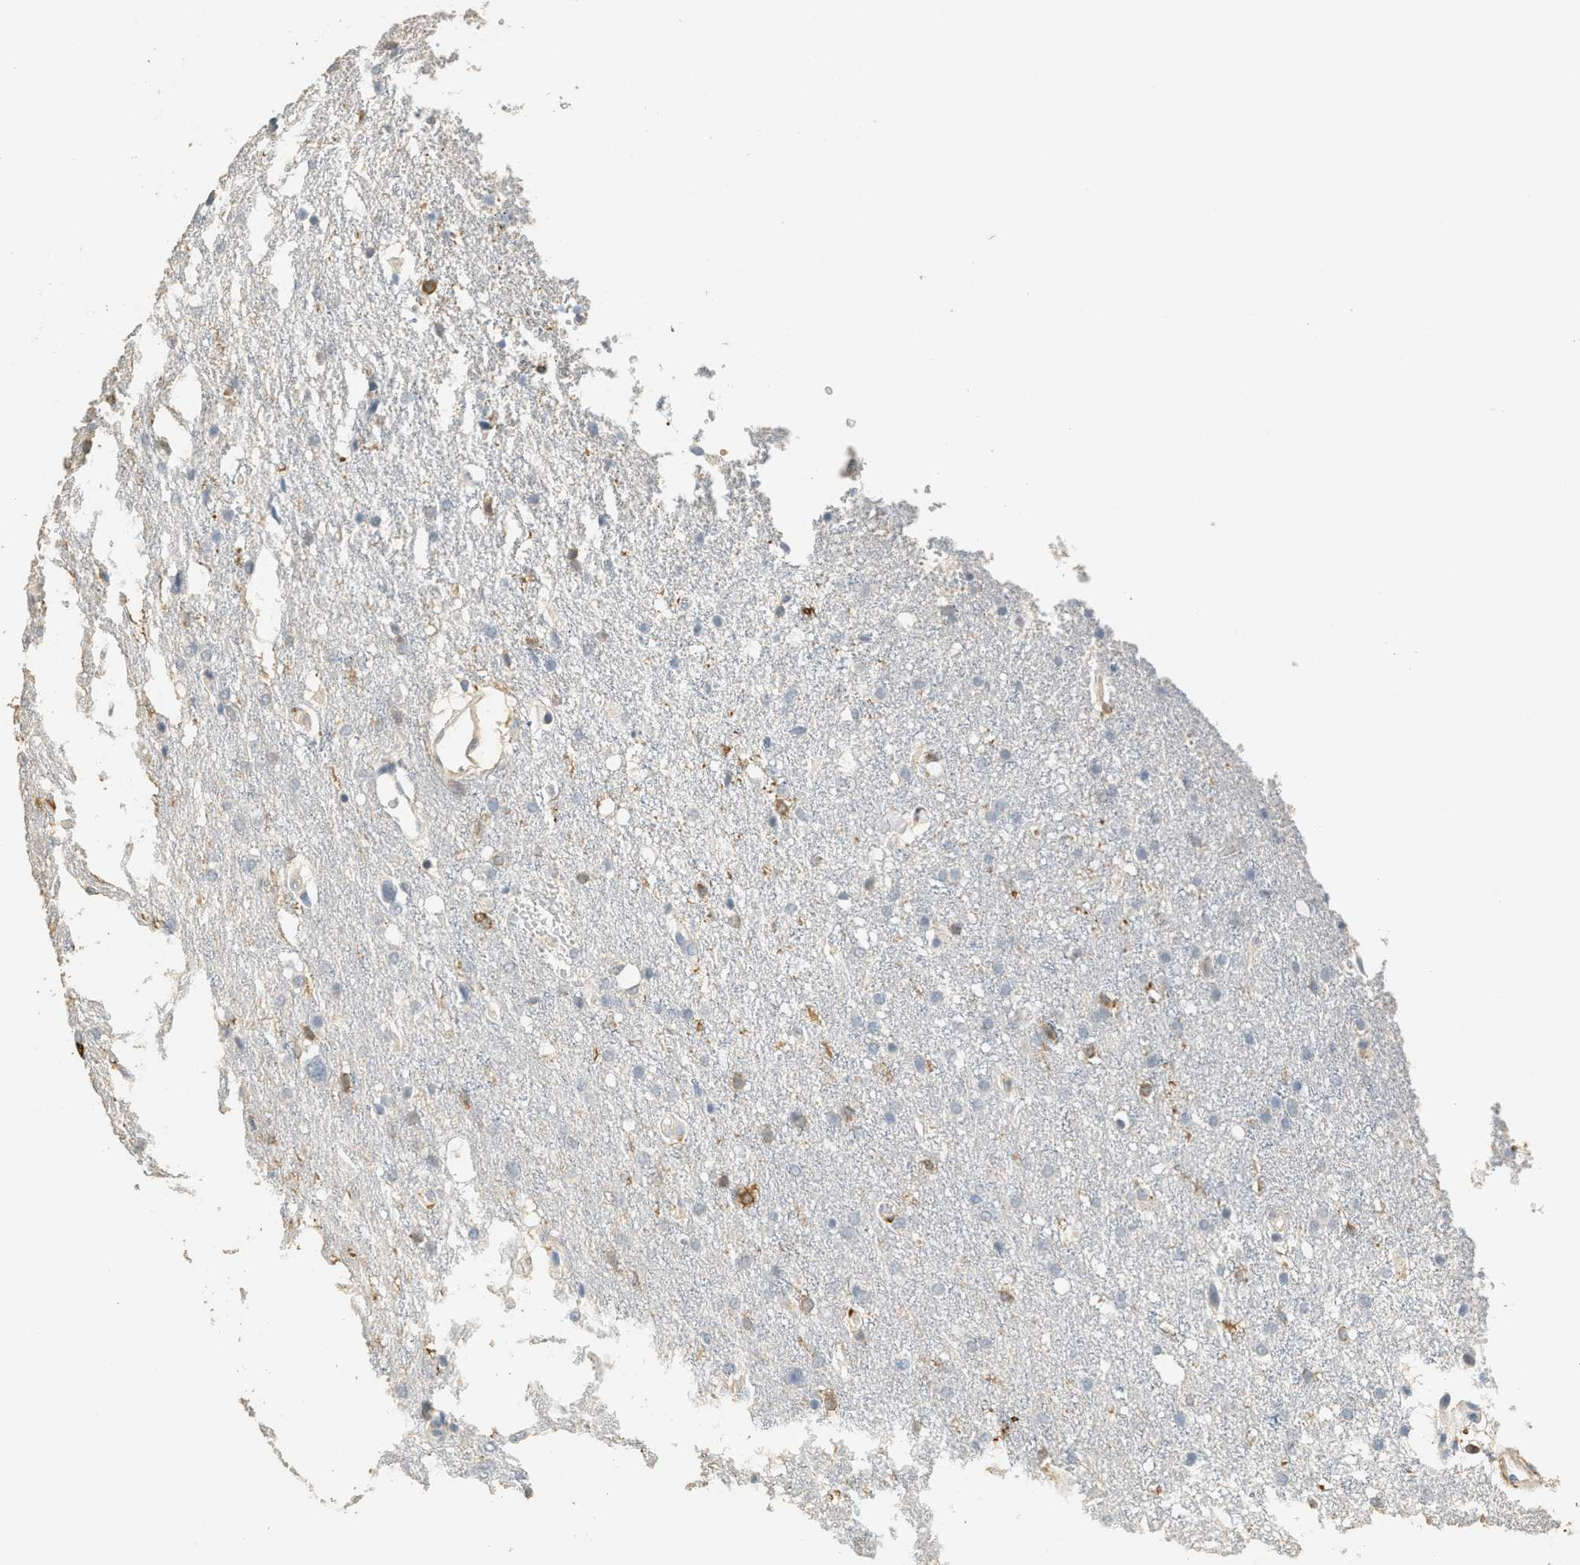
{"staining": {"intensity": "negative", "quantity": "none", "location": "none"}, "tissue": "glioma", "cell_type": "Tumor cells", "image_type": "cancer", "snomed": [{"axis": "morphology", "description": "Glioma, malignant, High grade"}, {"axis": "topography", "description": "Brain"}], "caption": "Immunohistochemistry image of neoplastic tissue: high-grade glioma (malignant) stained with DAB (3,3'-diaminobenzidine) displays no significant protein positivity in tumor cells.", "gene": "LSP1", "patient": {"sex": "female", "age": 58}}